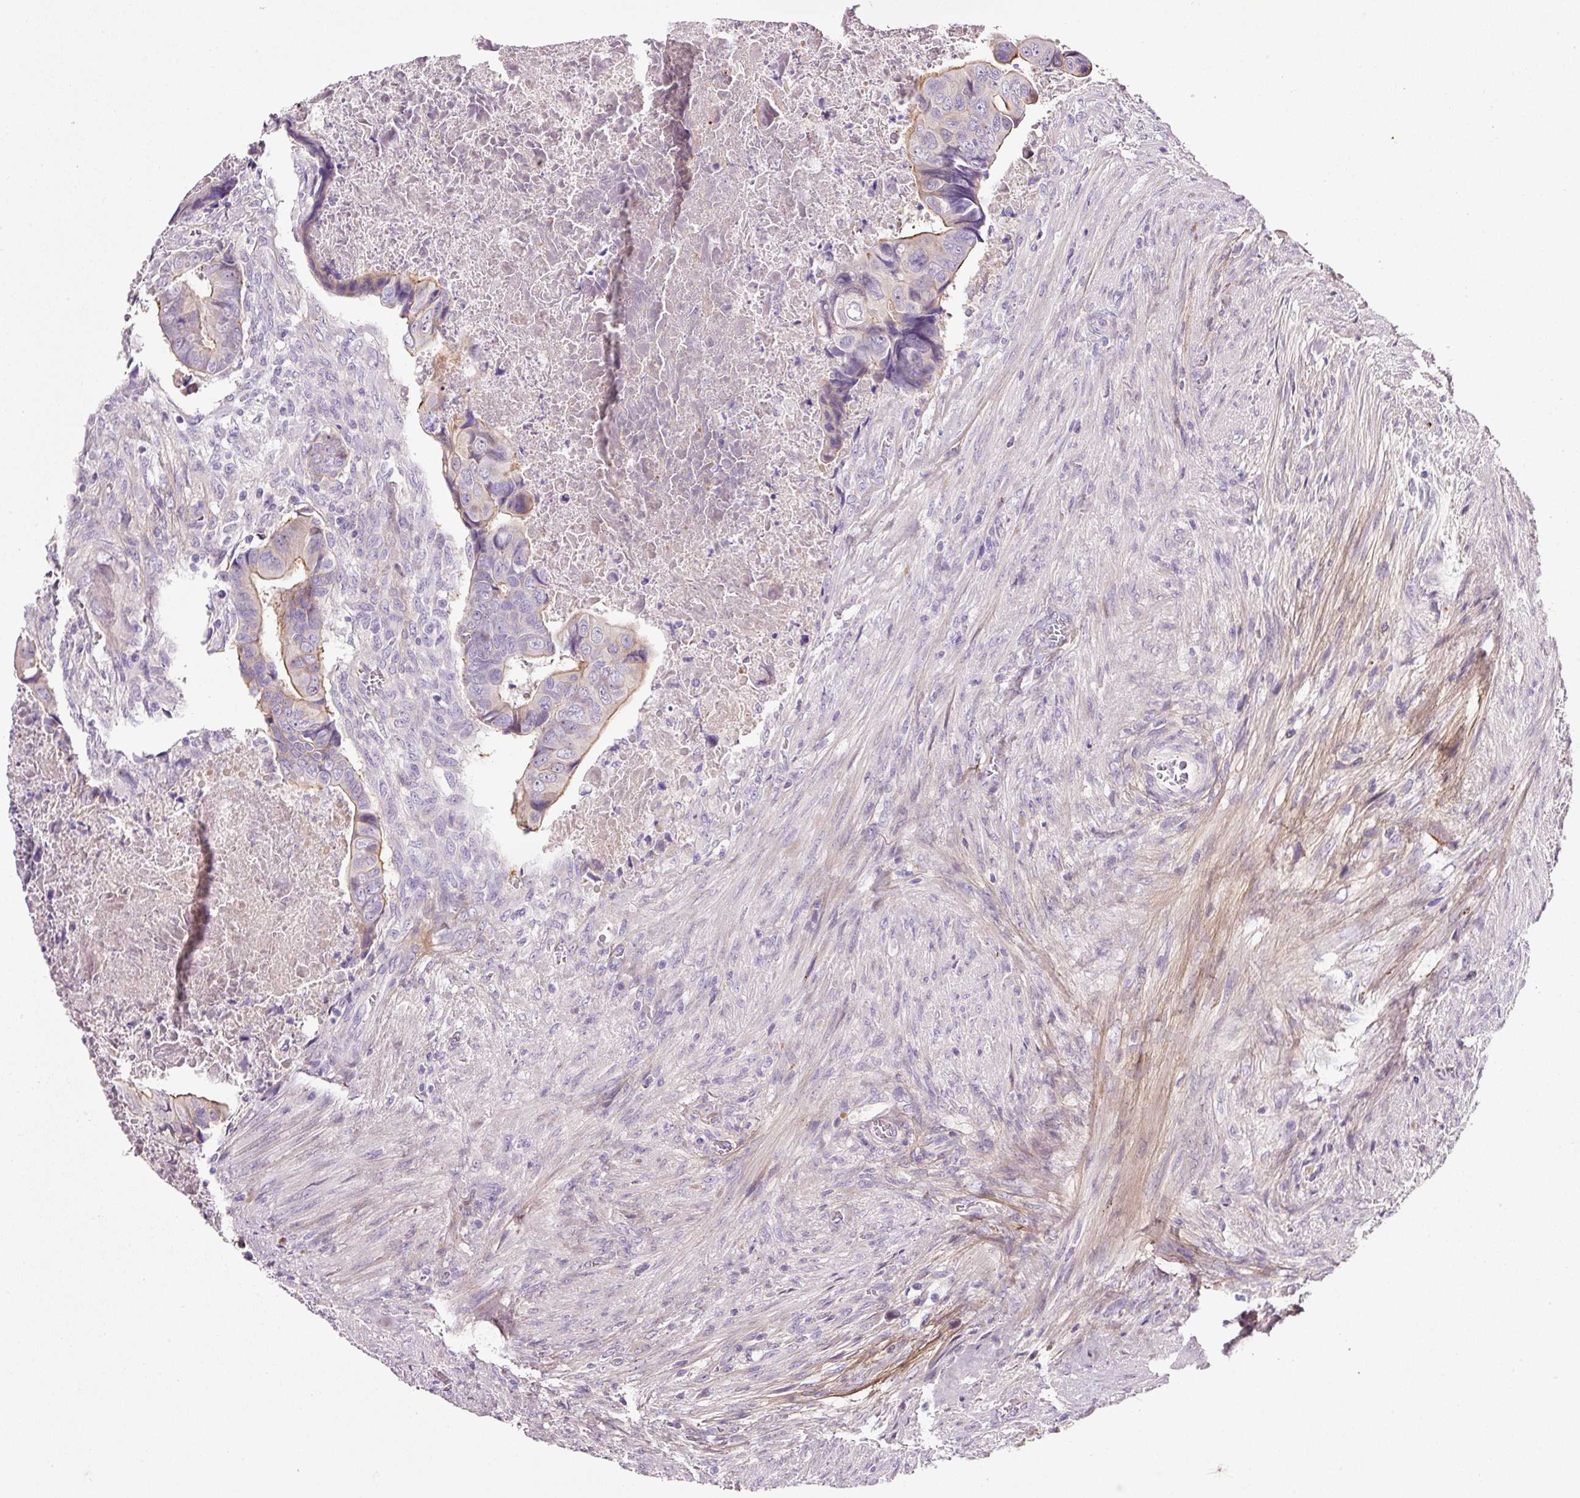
{"staining": {"intensity": "moderate", "quantity": "<25%", "location": "cytoplasmic/membranous"}, "tissue": "colorectal cancer", "cell_type": "Tumor cells", "image_type": "cancer", "snomed": [{"axis": "morphology", "description": "Adenocarcinoma, NOS"}, {"axis": "topography", "description": "Rectum"}], "caption": "This histopathology image demonstrates IHC staining of human adenocarcinoma (colorectal), with low moderate cytoplasmic/membranous staining in about <25% of tumor cells.", "gene": "SOS2", "patient": {"sex": "female", "age": 78}}